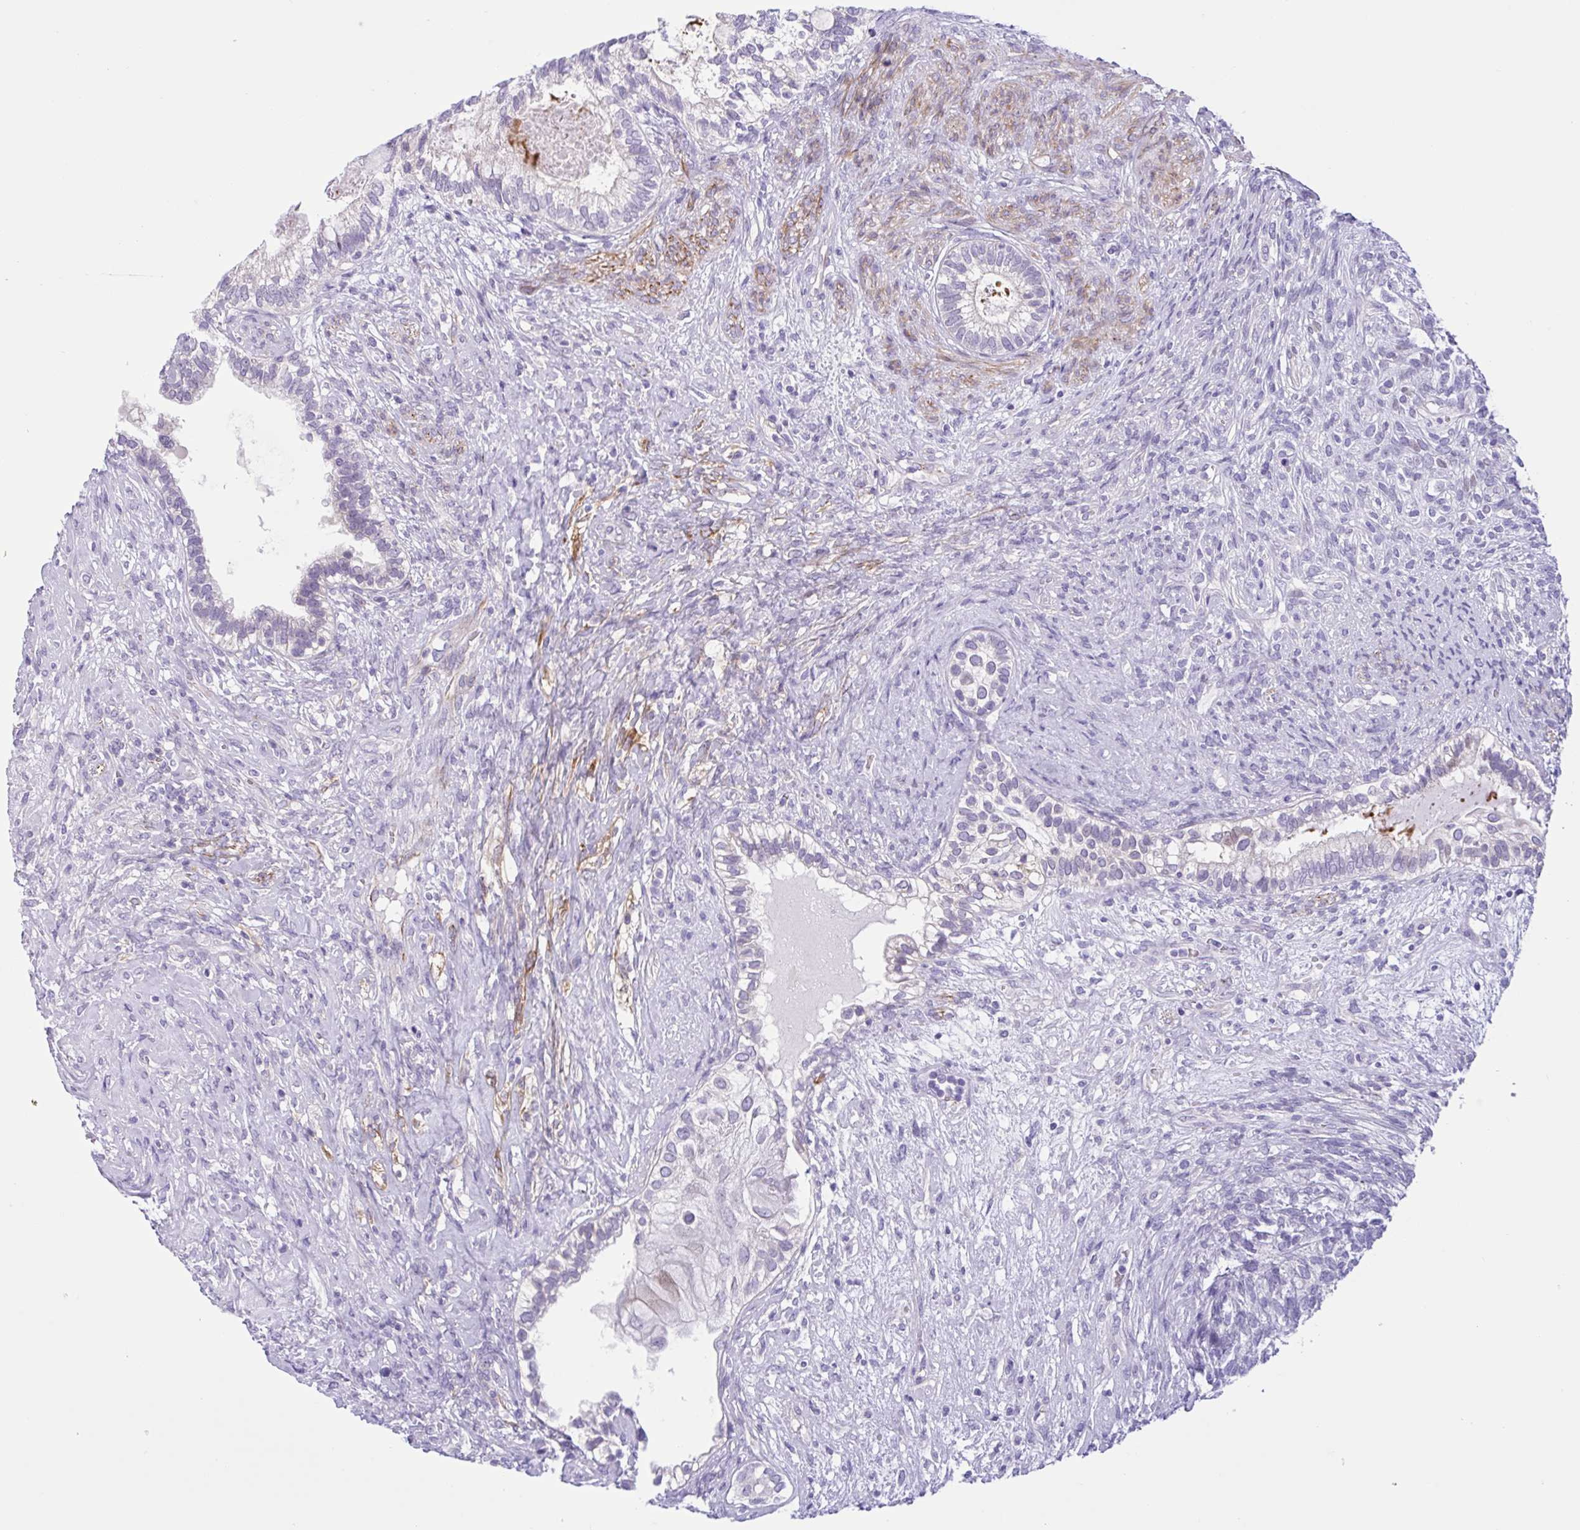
{"staining": {"intensity": "negative", "quantity": "none", "location": "none"}, "tissue": "testis cancer", "cell_type": "Tumor cells", "image_type": "cancer", "snomed": [{"axis": "morphology", "description": "Seminoma, NOS"}, {"axis": "morphology", "description": "Carcinoma, Embryonal, NOS"}, {"axis": "topography", "description": "Testis"}], "caption": "Immunohistochemistry micrograph of neoplastic tissue: testis seminoma stained with DAB (3,3'-diaminobenzidine) displays no significant protein staining in tumor cells.", "gene": "AHCYL2", "patient": {"sex": "male", "age": 41}}